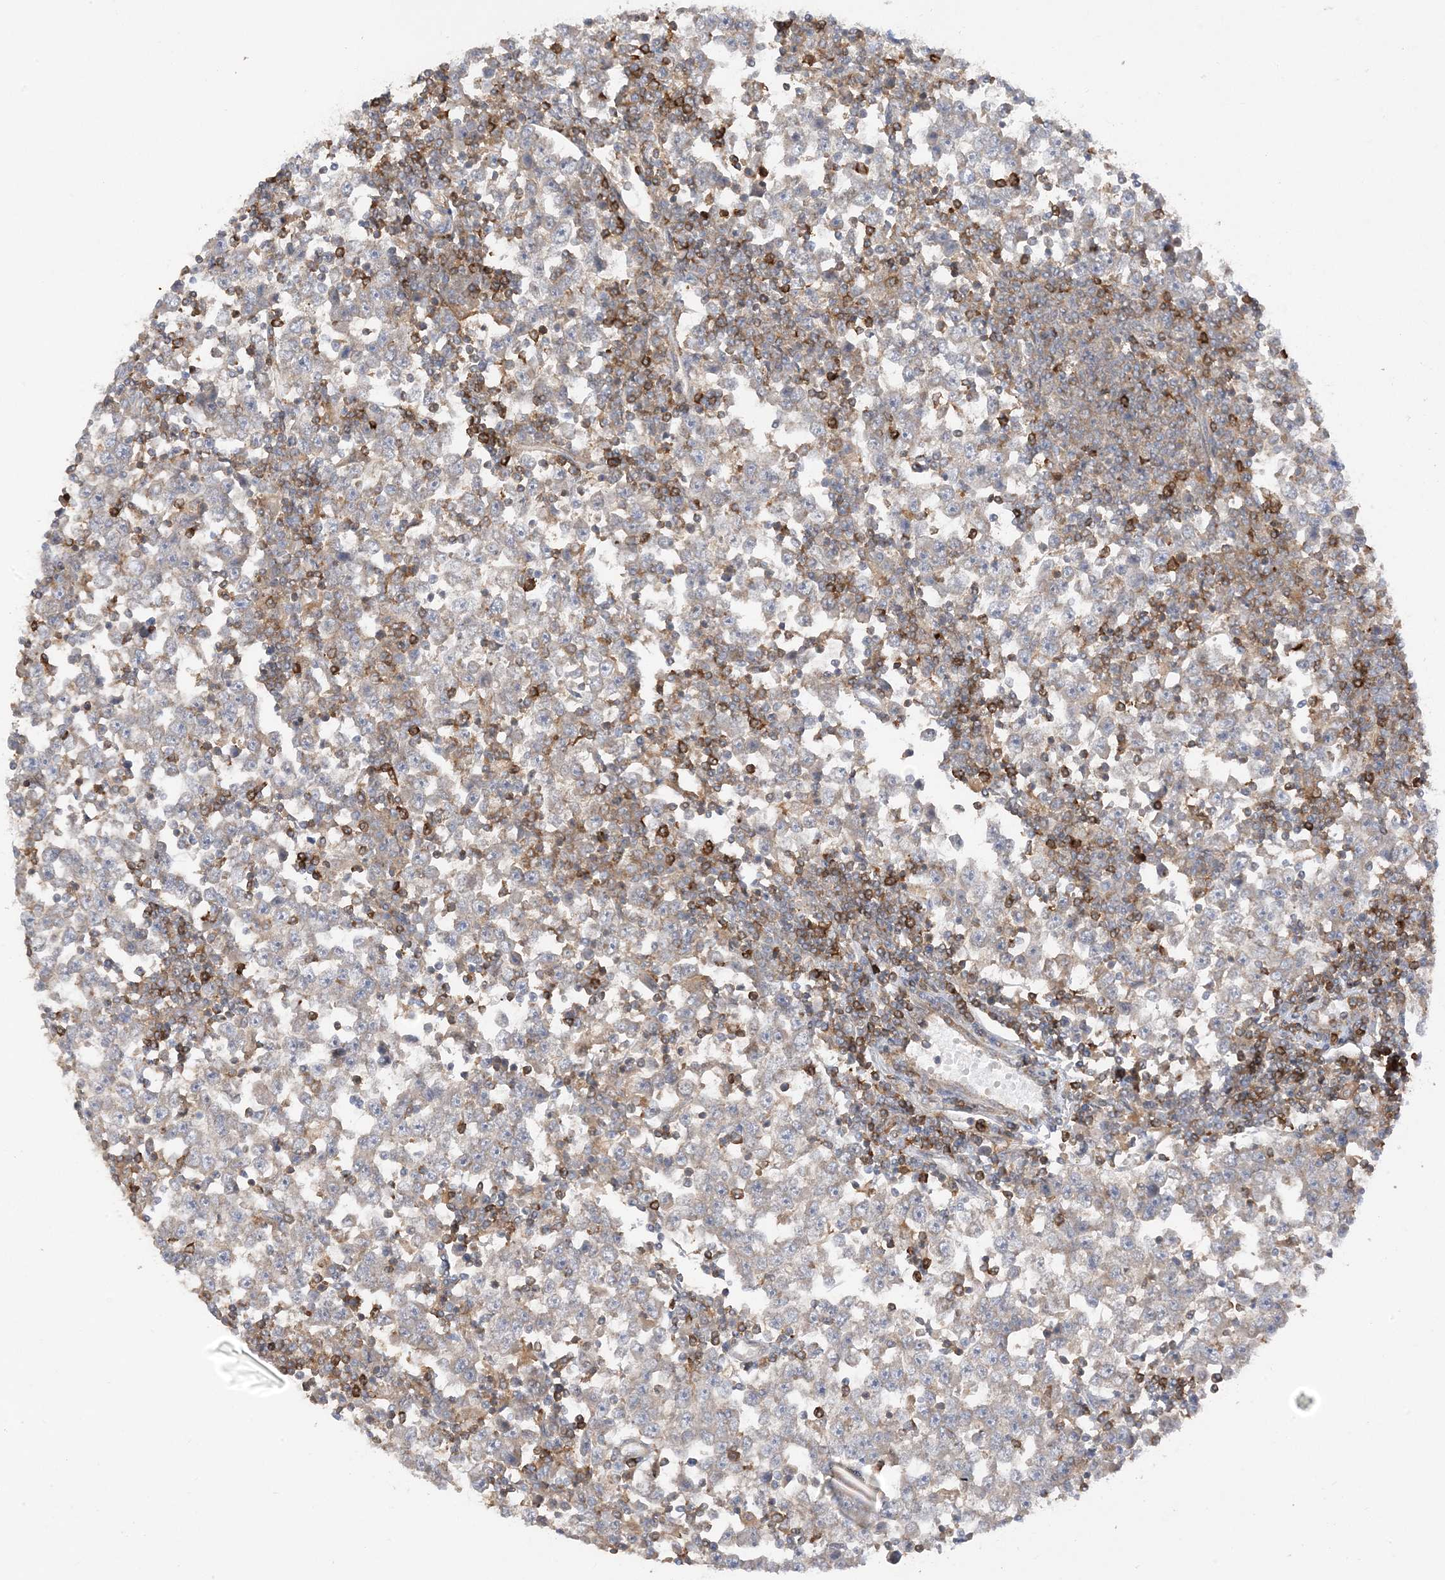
{"staining": {"intensity": "weak", "quantity": "<25%", "location": "cytoplasmic/membranous"}, "tissue": "testis cancer", "cell_type": "Tumor cells", "image_type": "cancer", "snomed": [{"axis": "morphology", "description": "Seminoma, NOS"}, {"axis": "topography", "description": "Testis"}], "caption": "This image is of testis cancer stained with immunohistochemistry (IHC) to label a protein in brown with the nuclei are counter-stained blue. There is no positivity in tumor cells.", "gene": "PHACTR2", "patient": {"sex": "male", "age": 65}}